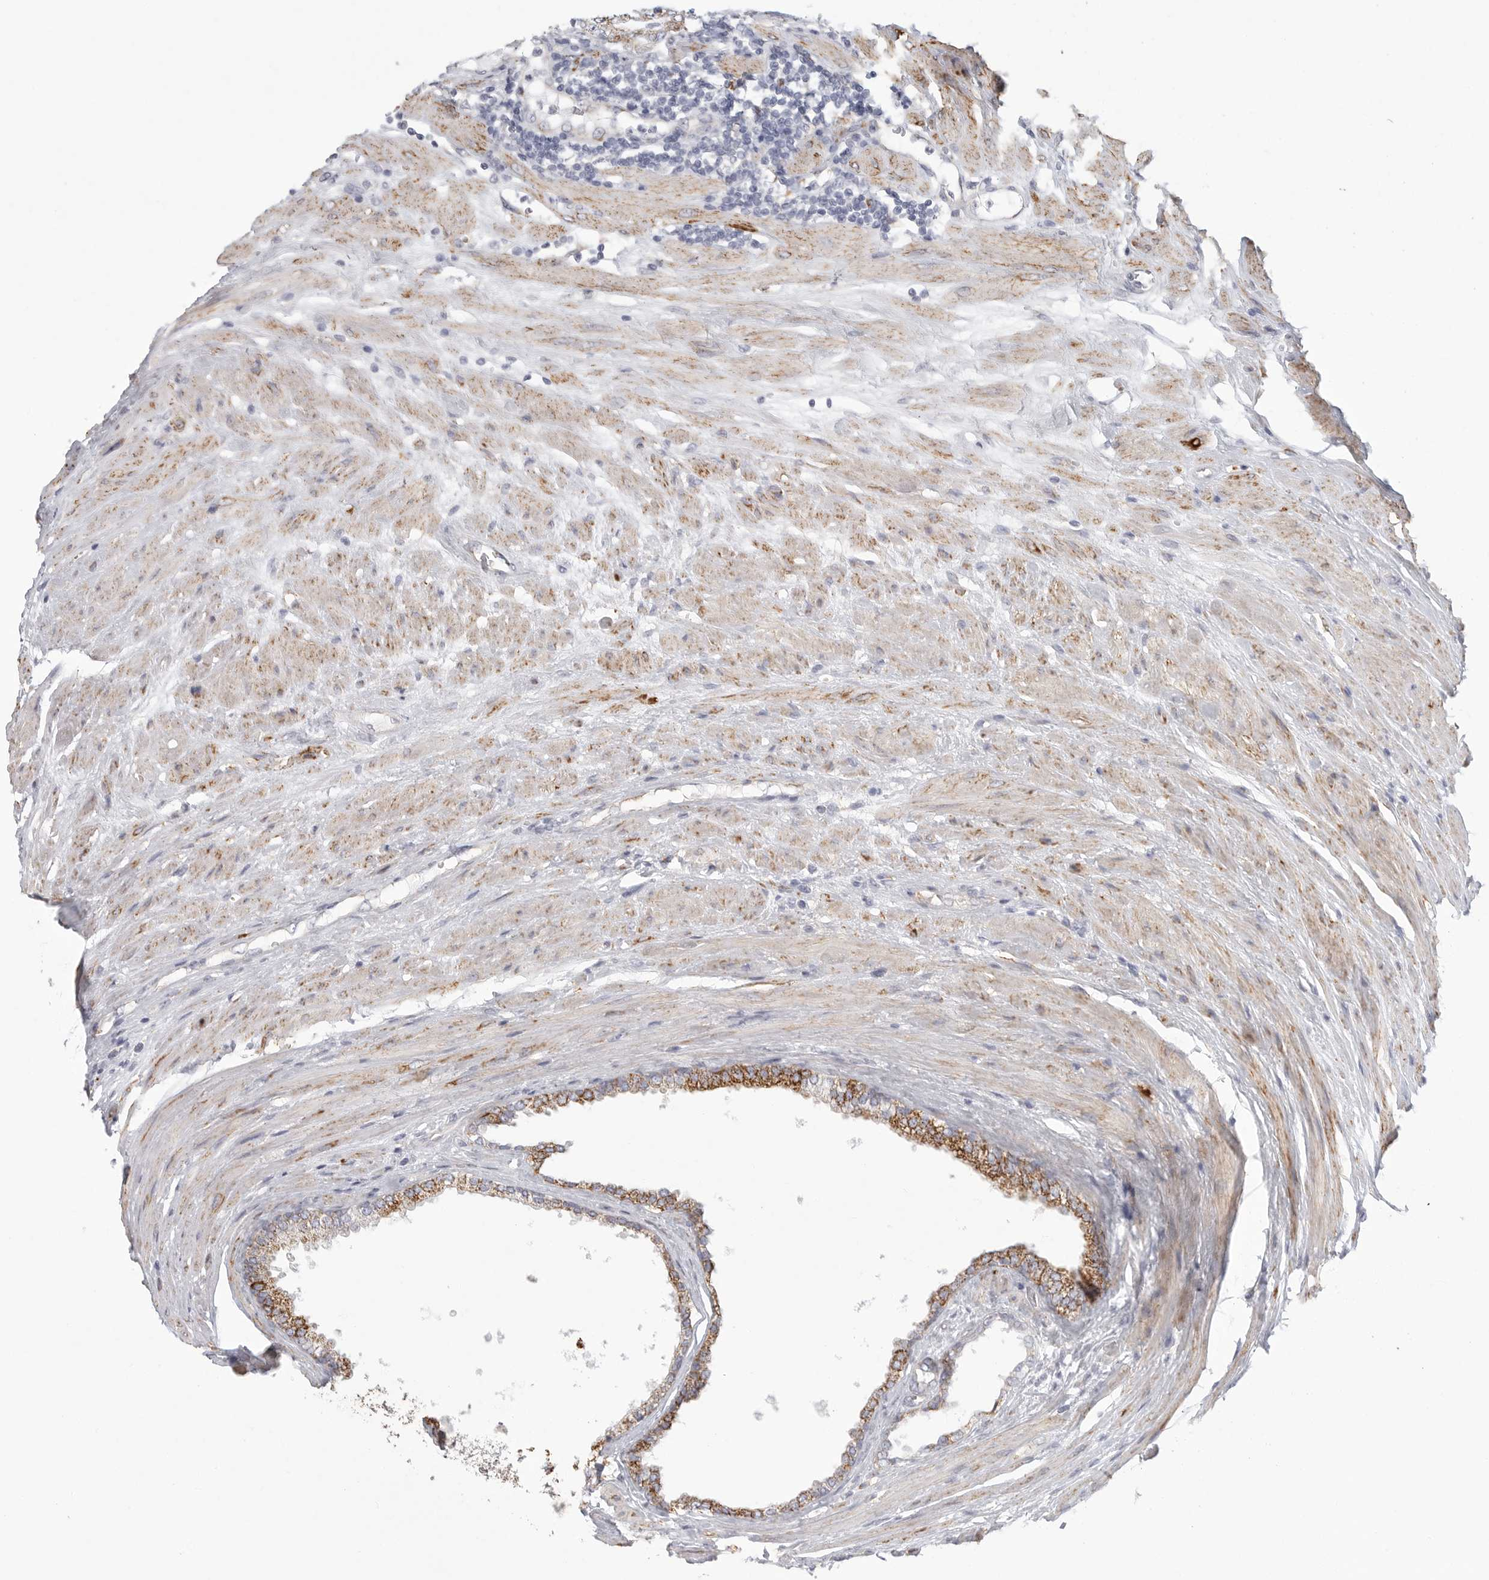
{"staining": {"intensity": "moderate", "quantity": "<25%", "location": "cytoplasmic/membranous"}, "tissue": "prostate cancer", "cell_type": "Tumor cells", "image_type": "cancer", "snomed": [{"axis": "morphology", "description": "Adenocarcinoma, Low grade"}, {"axis": "topography", "description": "Prostate"}], "caption": "Protein staining of adenocarcinoma (low-grade) (prostate) tissue demonstrates moderate cytoplasmic/membranous positivity in approximately <25% of tumor cells.", "gene": "ELP3", "patient": {"sex": "male", "age": 62}}